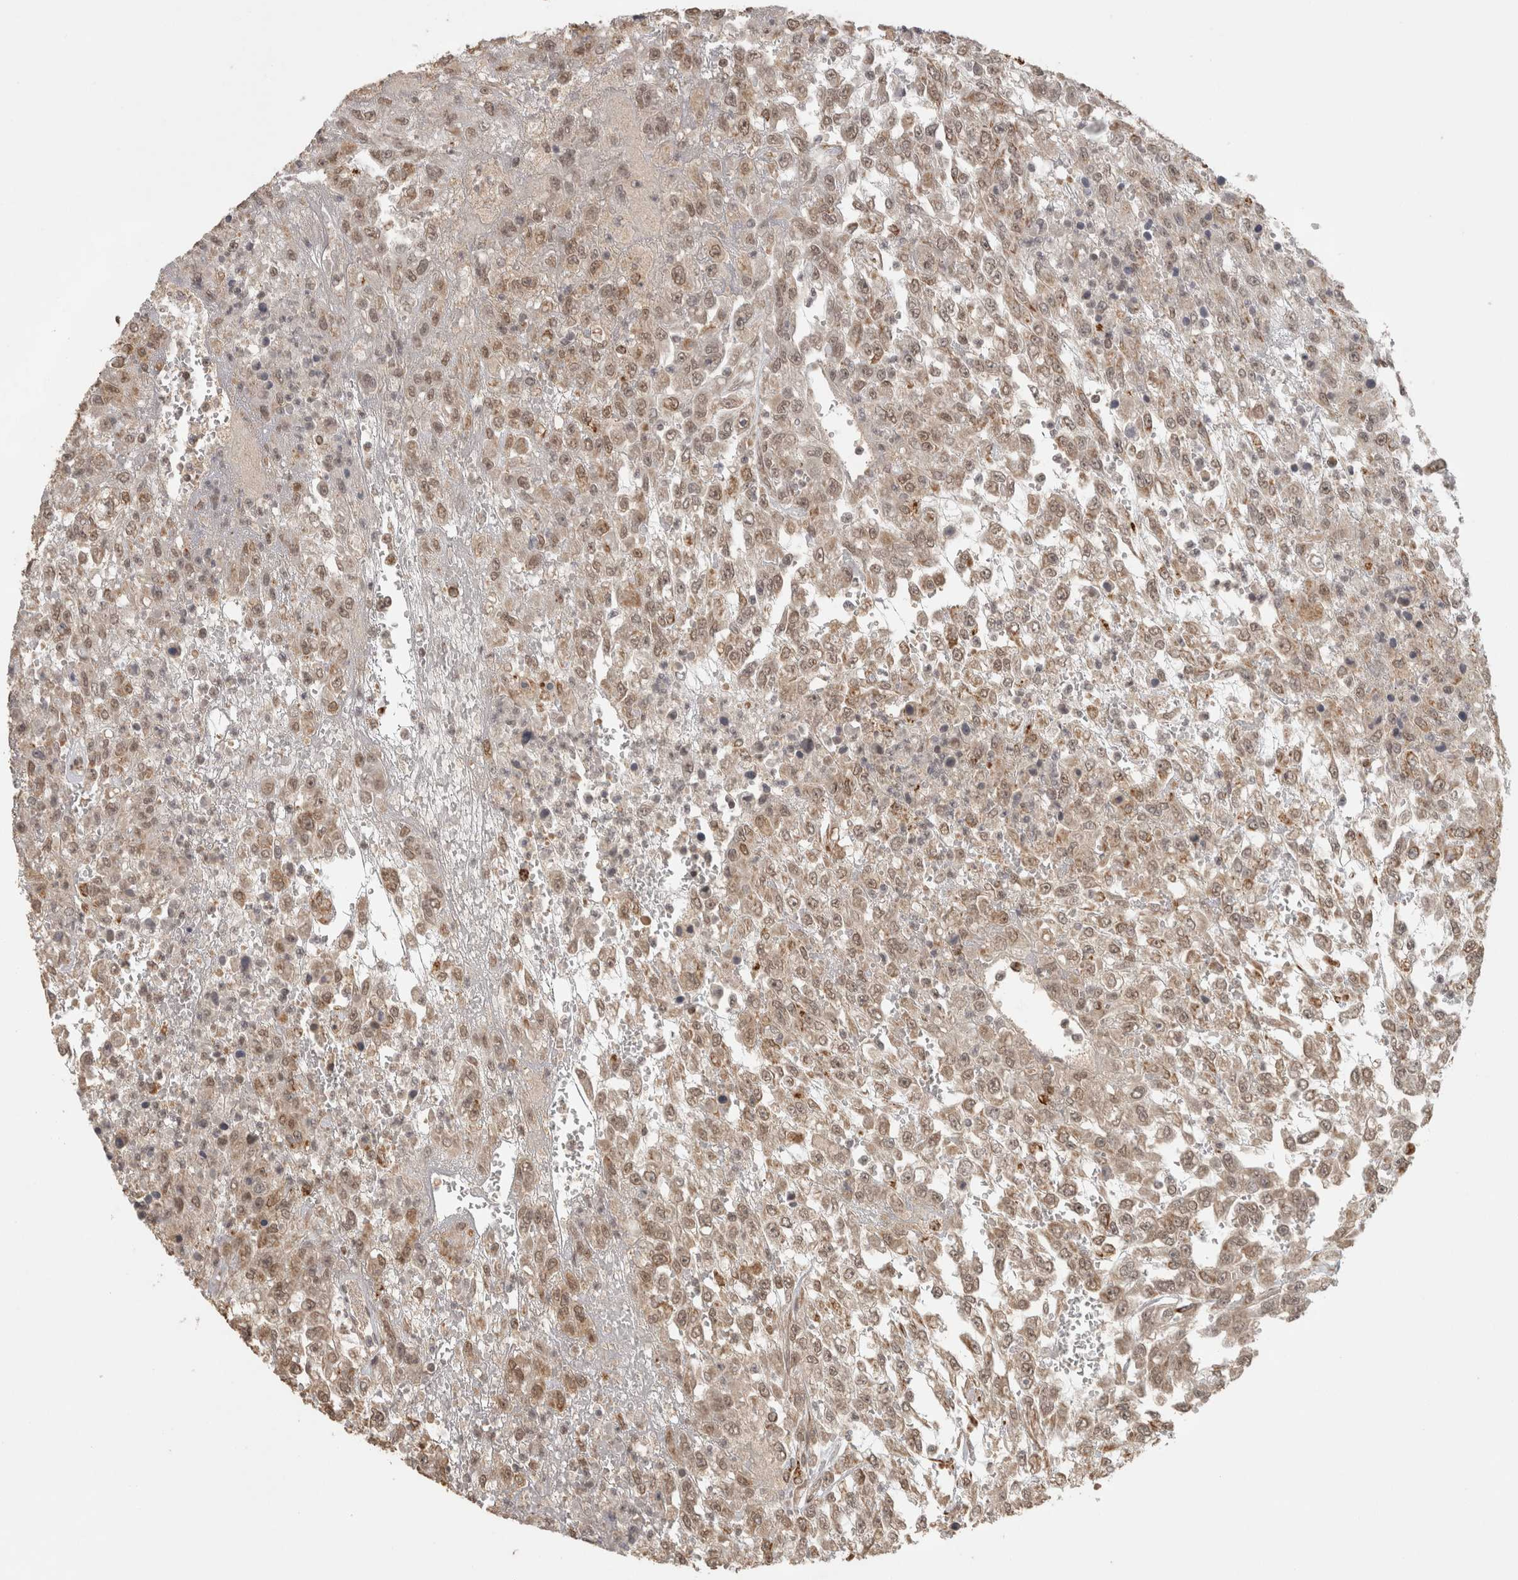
{"staining": {"intensity": "weak", "quantity": ">75%", "location": "cytoplasmic/membranous,nuclear"}, "tissue": "urothelial cancer", "cell_type": "Tumor cells", "image_type": "cancer", "snomed": [{"axis": "morphology", "description": "Urothelial carcinoma, High grade"}, {"axis": "topography", "description": "Urinary bladder"}], "caption": "Protein analysis of urothelial cancer tissue exhibits weak cytoplasmic/membranous and nuclear positivity in about >75% of tumor cells.", "gene": "BNIP3L", "patient": {"sex": "male", "age": 46}}